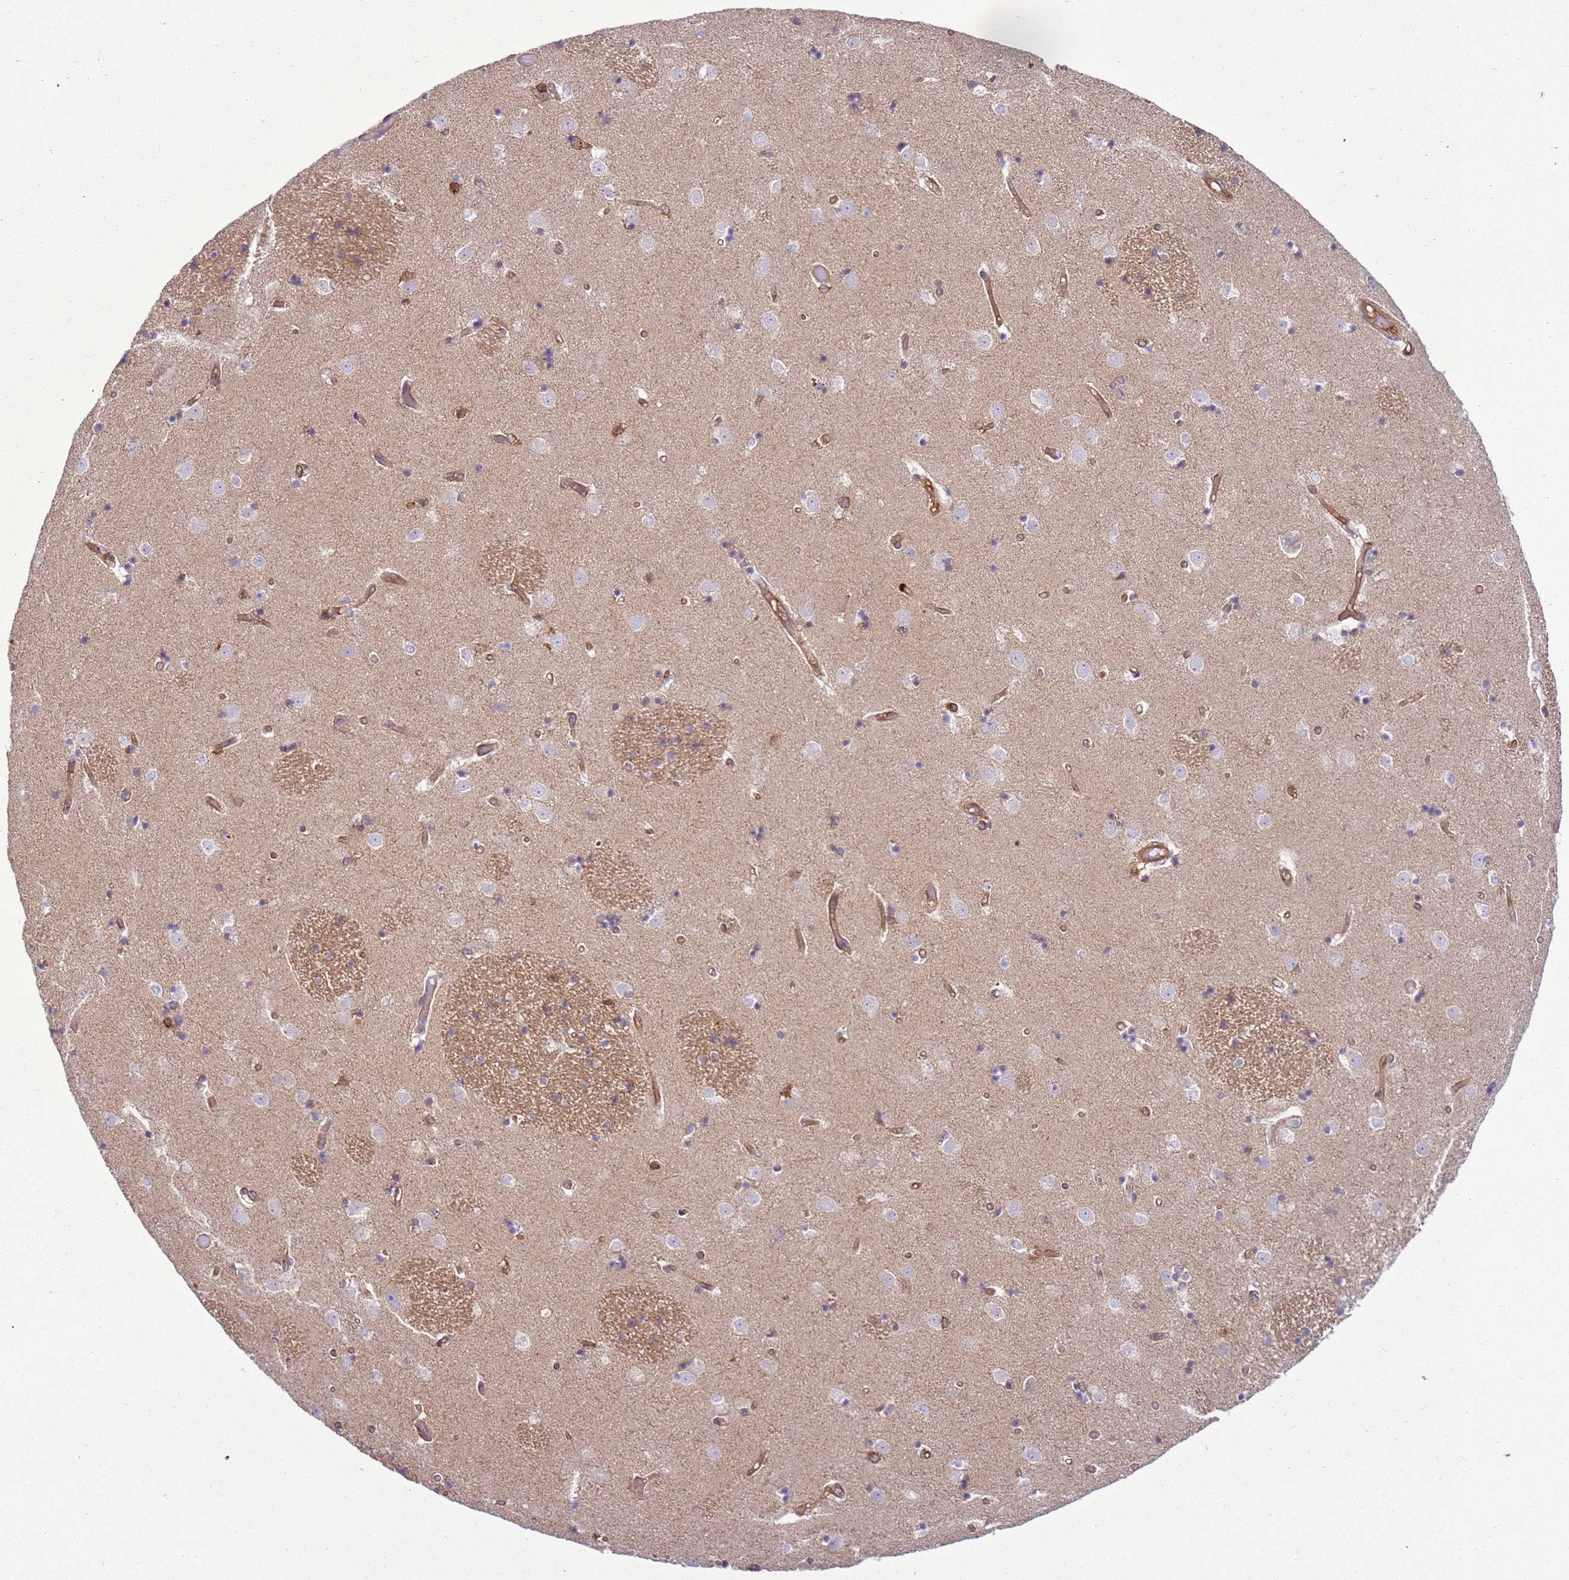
{"staining": {"intensity": "weak", "quantity": "<25%", "location": "cytoplasmic/membranous"}, "tissue": "caudate", "cell_type": "Glial cells", "image_type": "normal", "snomed": [{"axis": "morphology", "description": "Normal tissue, NOS"}, {"axis": "topography", "description": "Lateral ventricle wall"}], "caption": "A histopathology image of caudate stained for a protein shows no brown staining in glial cells.", "gene": "SNX21", "patient": {"sex": "female", "age": 52}}